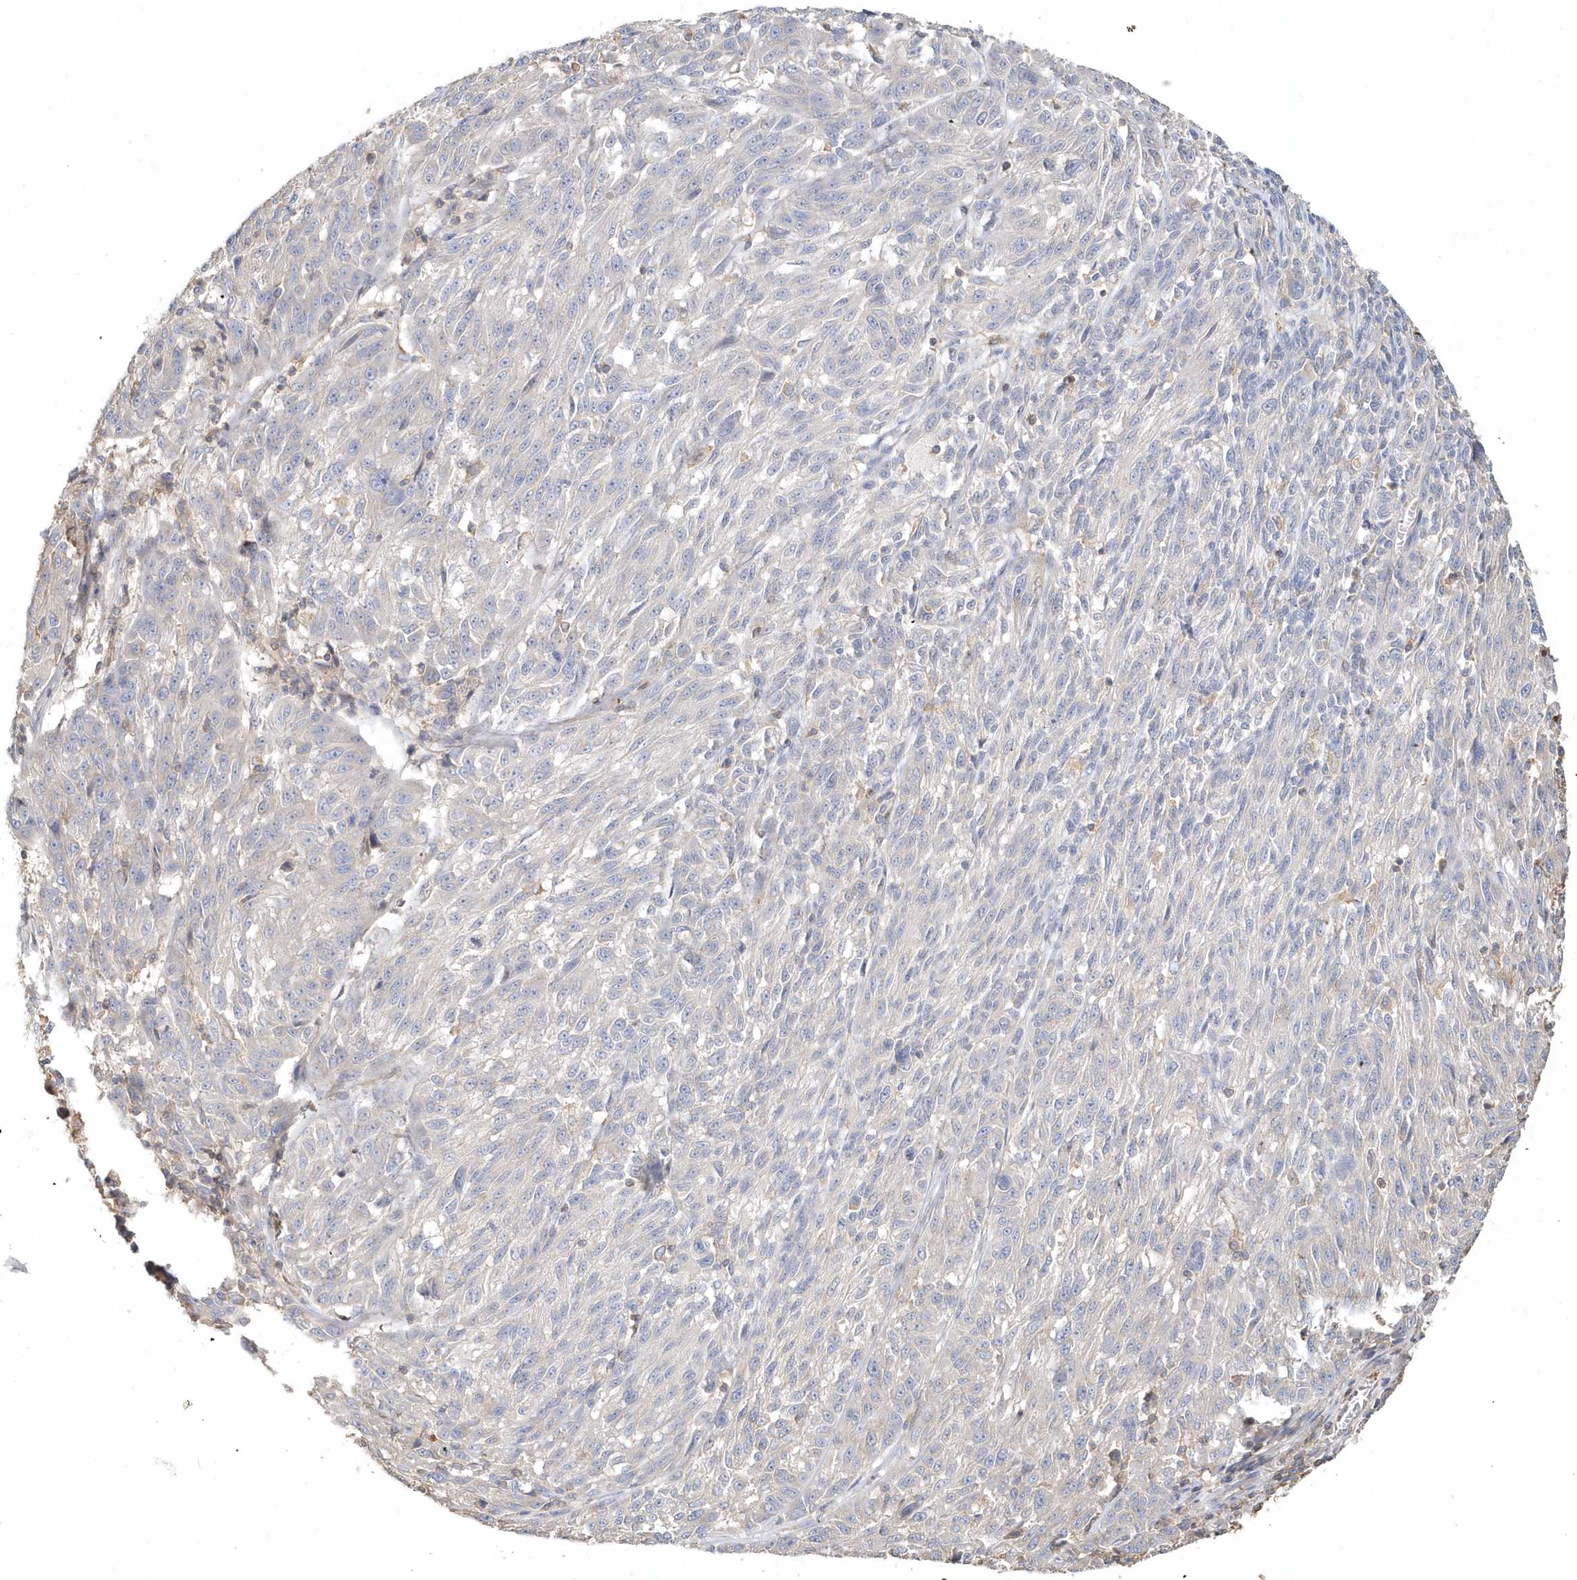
{"staining": {"intensity": "negative", "quantity": "none", "location": "none"}, "tissue": "melanoma", "cell_type": "Tumor cells", "image_type": "cancer", "snomed": [{"axis": "morphology", "description": "Malignant melanoma, NOS"}, {"axis": "topography", "description": "Skin"}], "caption": "The histopathology image demonstrates no significant staining in tumor cells of melanoma.", "gene": "MMRN1", "patient": {"sex": "male", "age": 53}}